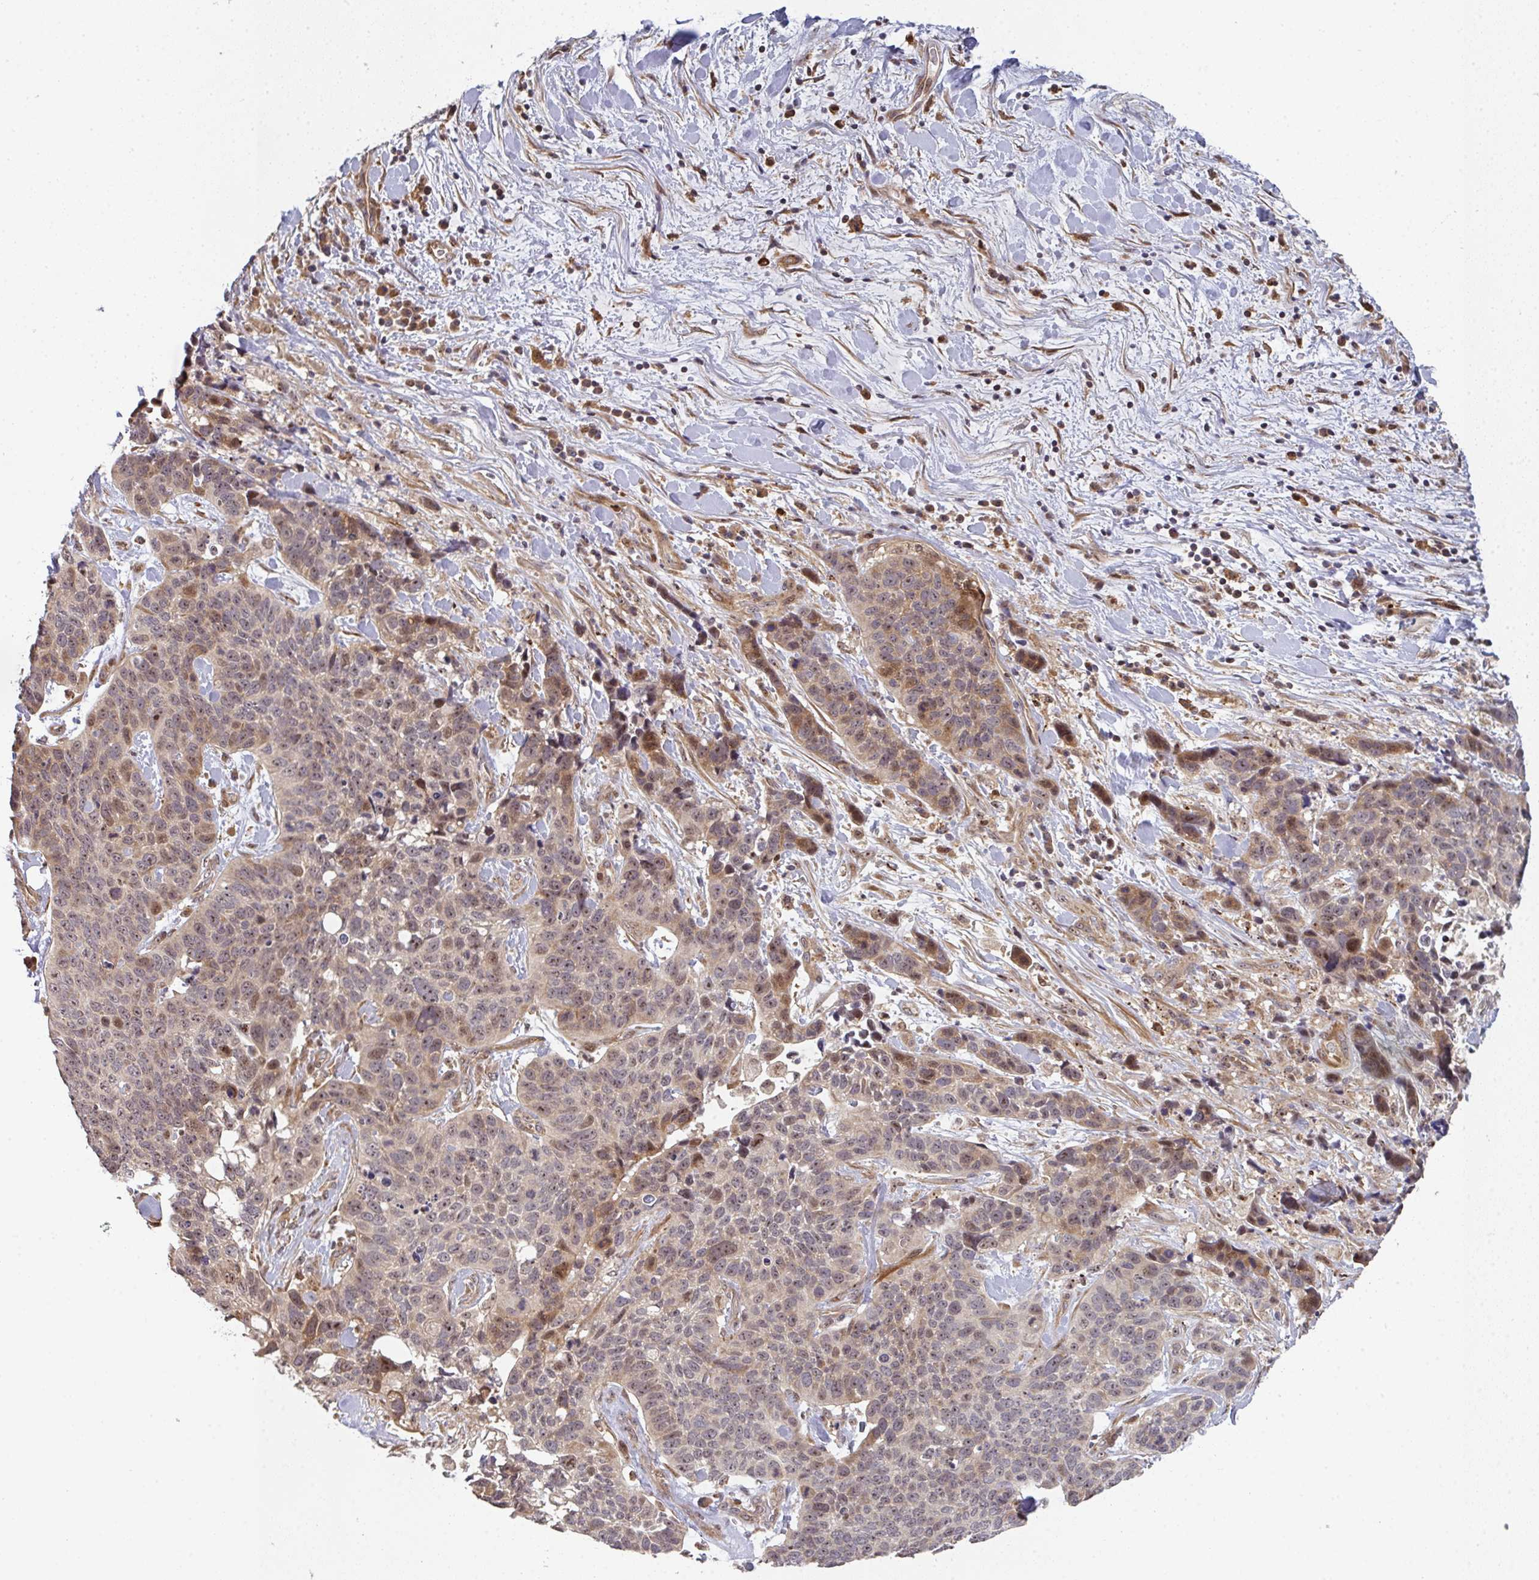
{"staining": {"intensity": "weak", "quantity": "<25%", "location": "cytoplasmic/membranous,nuclear"}, "tissue": "lung cancer", "cell_type": "Tumor cells", "image_type": "cancer", "snomed": [{"axis": "morphology", "description": "Squamous cell carcinoma, NOS"}, {"axis": "topography", "description": "Lung"}], "caption": "There is no significant expression in tumor cells of lung cancer (squamous cell carcinoma).", "gene": "SIMC1", "patient": {"sex": "male", "age": 62}}